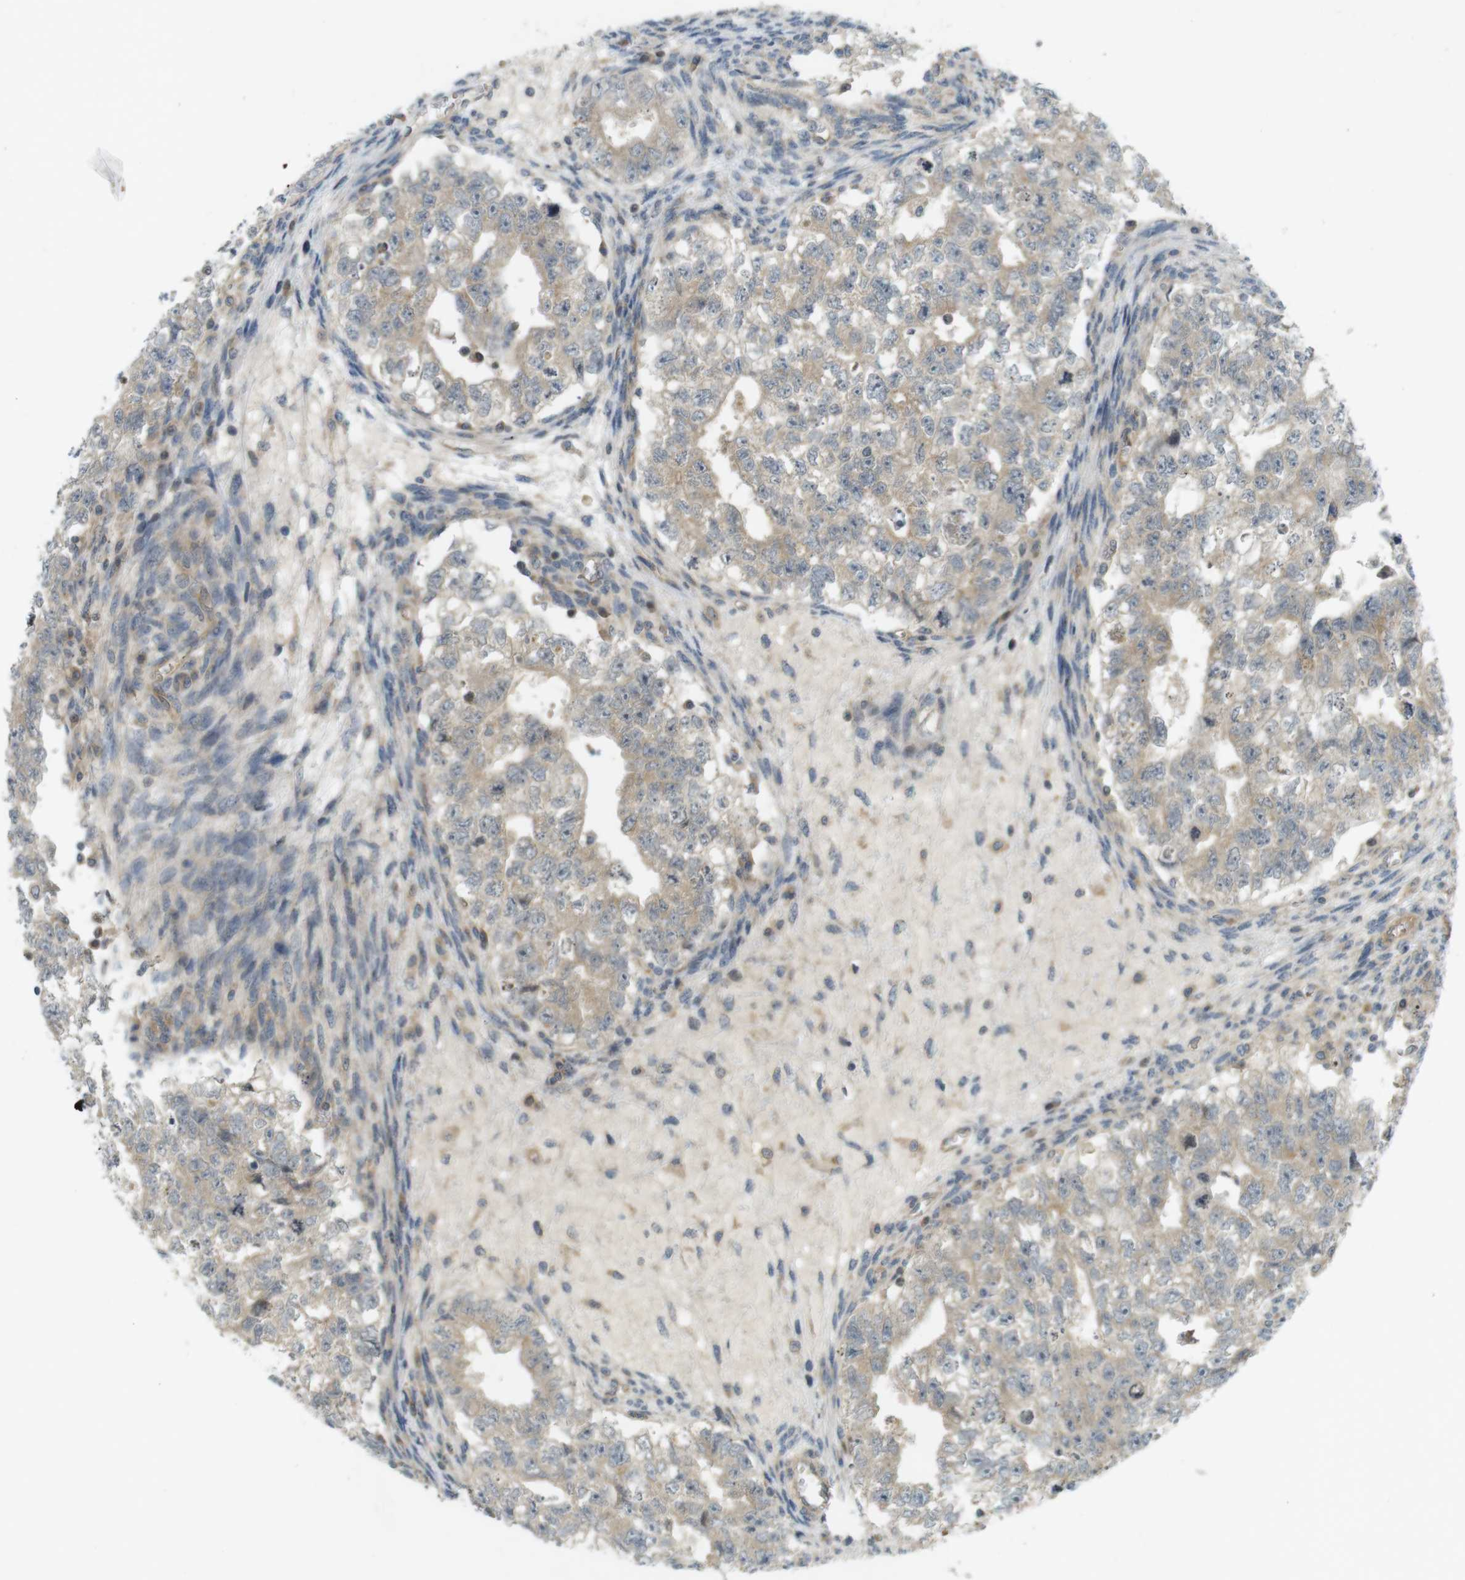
{"staining": {"intensity": "weak", "quantity": ">75%", "location": "cytoplasmic/membranous"}, "tissue": "testis cancer", "cell_type": "Tumor cells", "image_type": "cancer", "snomed": [{"axis": "morphology", "description": "Seminoma, NOS"}, {"axis": "morphology", "description": "Carcinoma, Embryonal, NOS"}, {"axis": "topography", "description": "Testis"}], "caption": "Human embryonal carcinoma (testis) stained with a brown dye displays weak cytoplasmic/membranous positive staining in about >75% of tumor cells.", "gene": "CLTC", "patient": {"sex": "male", "age": 38}}